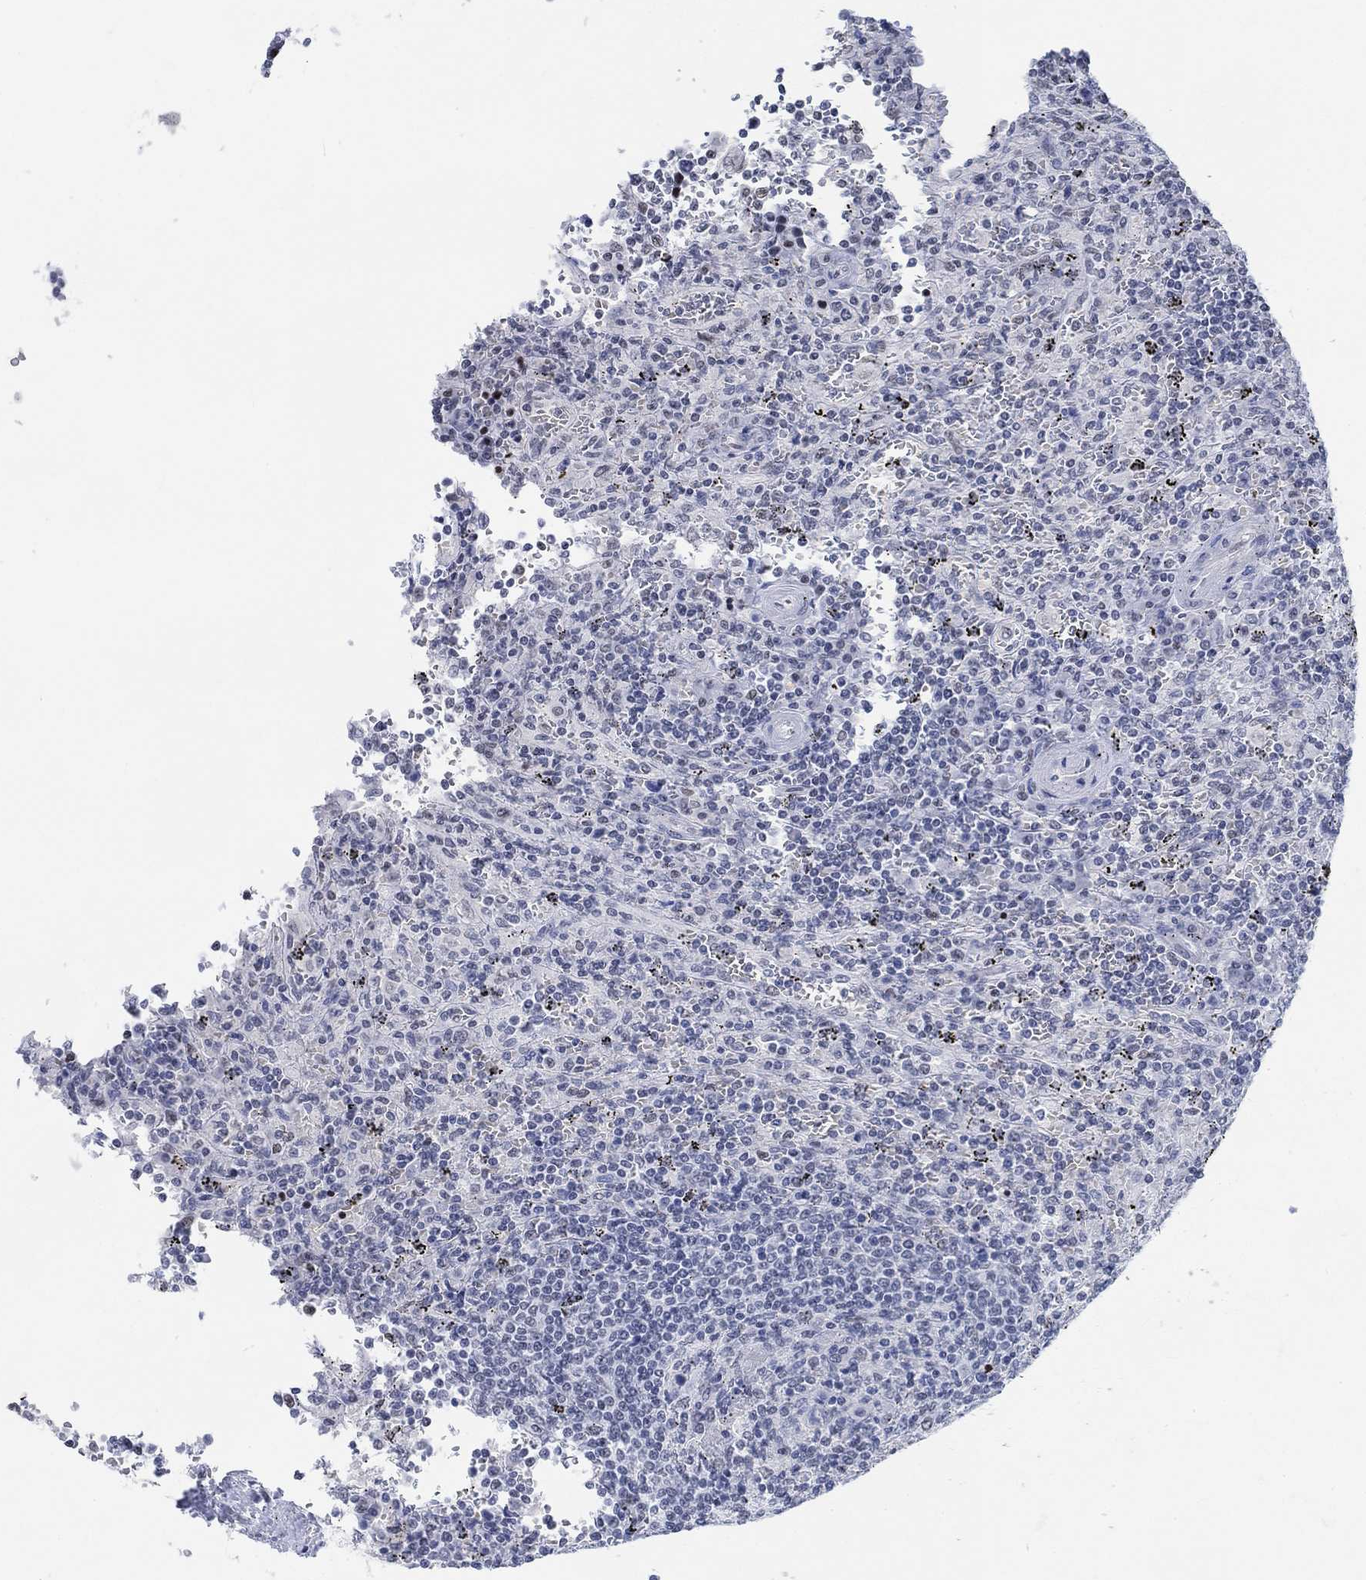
{"staining": {"intensity": "negative", "quantity": "none", "location": "none"}, "tissue": "lymphoma", "cell_type": "Tumor cells", "image_type": "cancer", "snomed": [{"axis": "morphology", "description": "Malignant lymphoma, non-Hodgkin's type, Low grade"}, {"axis": "topography", "description": "Spleen"}], "caption": "Human malignant lymphoma, non-Hodgkin's type (low-grade) stained for a protein using immunohistochemistry (IHC) reveals no staining in tumor cells.", "gene": "KCNH8", "patient": {"sex": "male", "age": 62}}